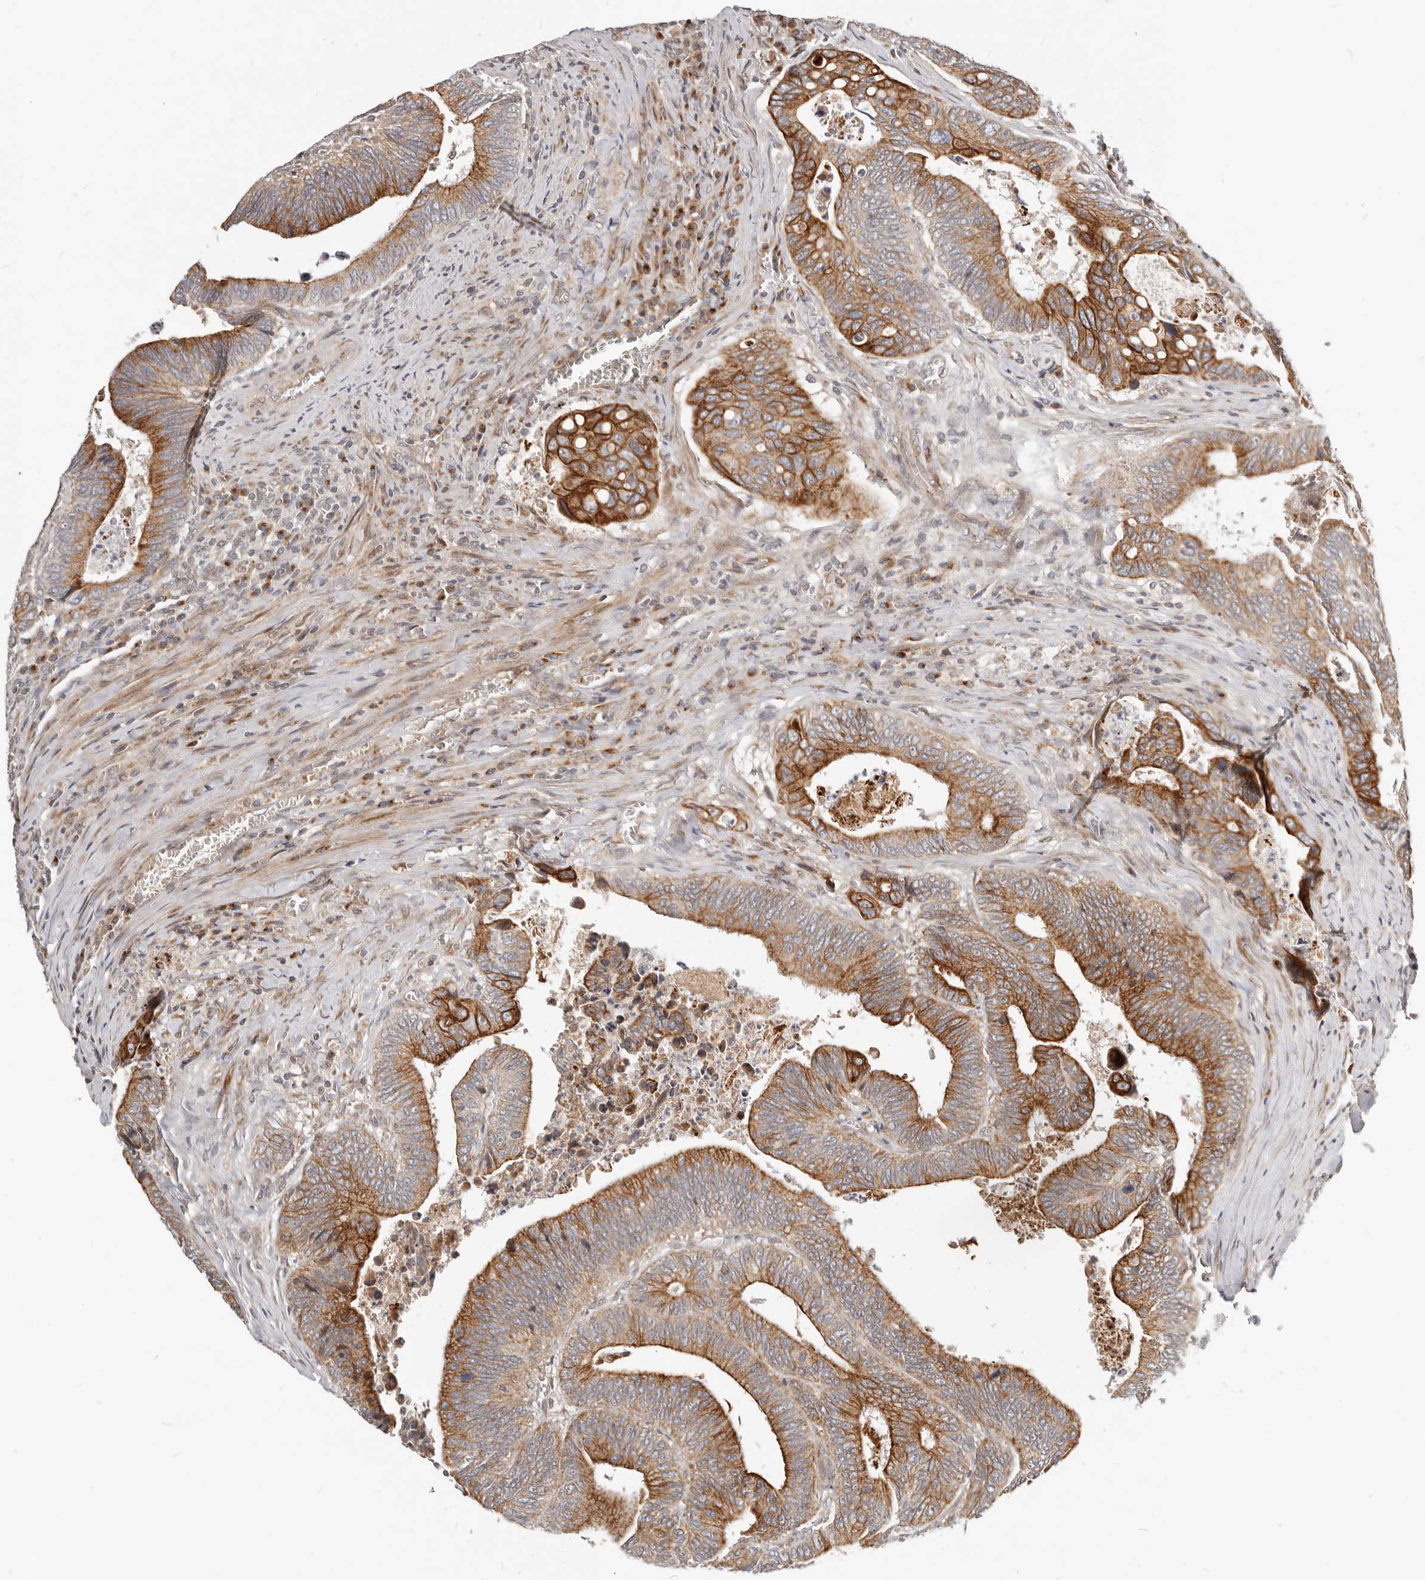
{"staining": {"intensity": "strong", "quantity": "25%-75%", "location": "cytoplasmic/membranous"}, "tissue": "colorectal cancer", "cell_type": "Tumor cells", "image_type": "cancer", "snomed": [{"axis": "morphology", "description": "Inflammation, NOS"}, {"axis": "morphology", "description": "Adenocarcinoma, NOS"}, {"axis": "topography", "description": "Colon"}], "caption": "IHC of colorectal cancer (adenocarcinoma) displays high levels of strong cytoplasmic/membranous positivity in about 25%-75% of tumor cells.", "gene": "NPY4R", "patient": {"sex": "male", "age": 72}}